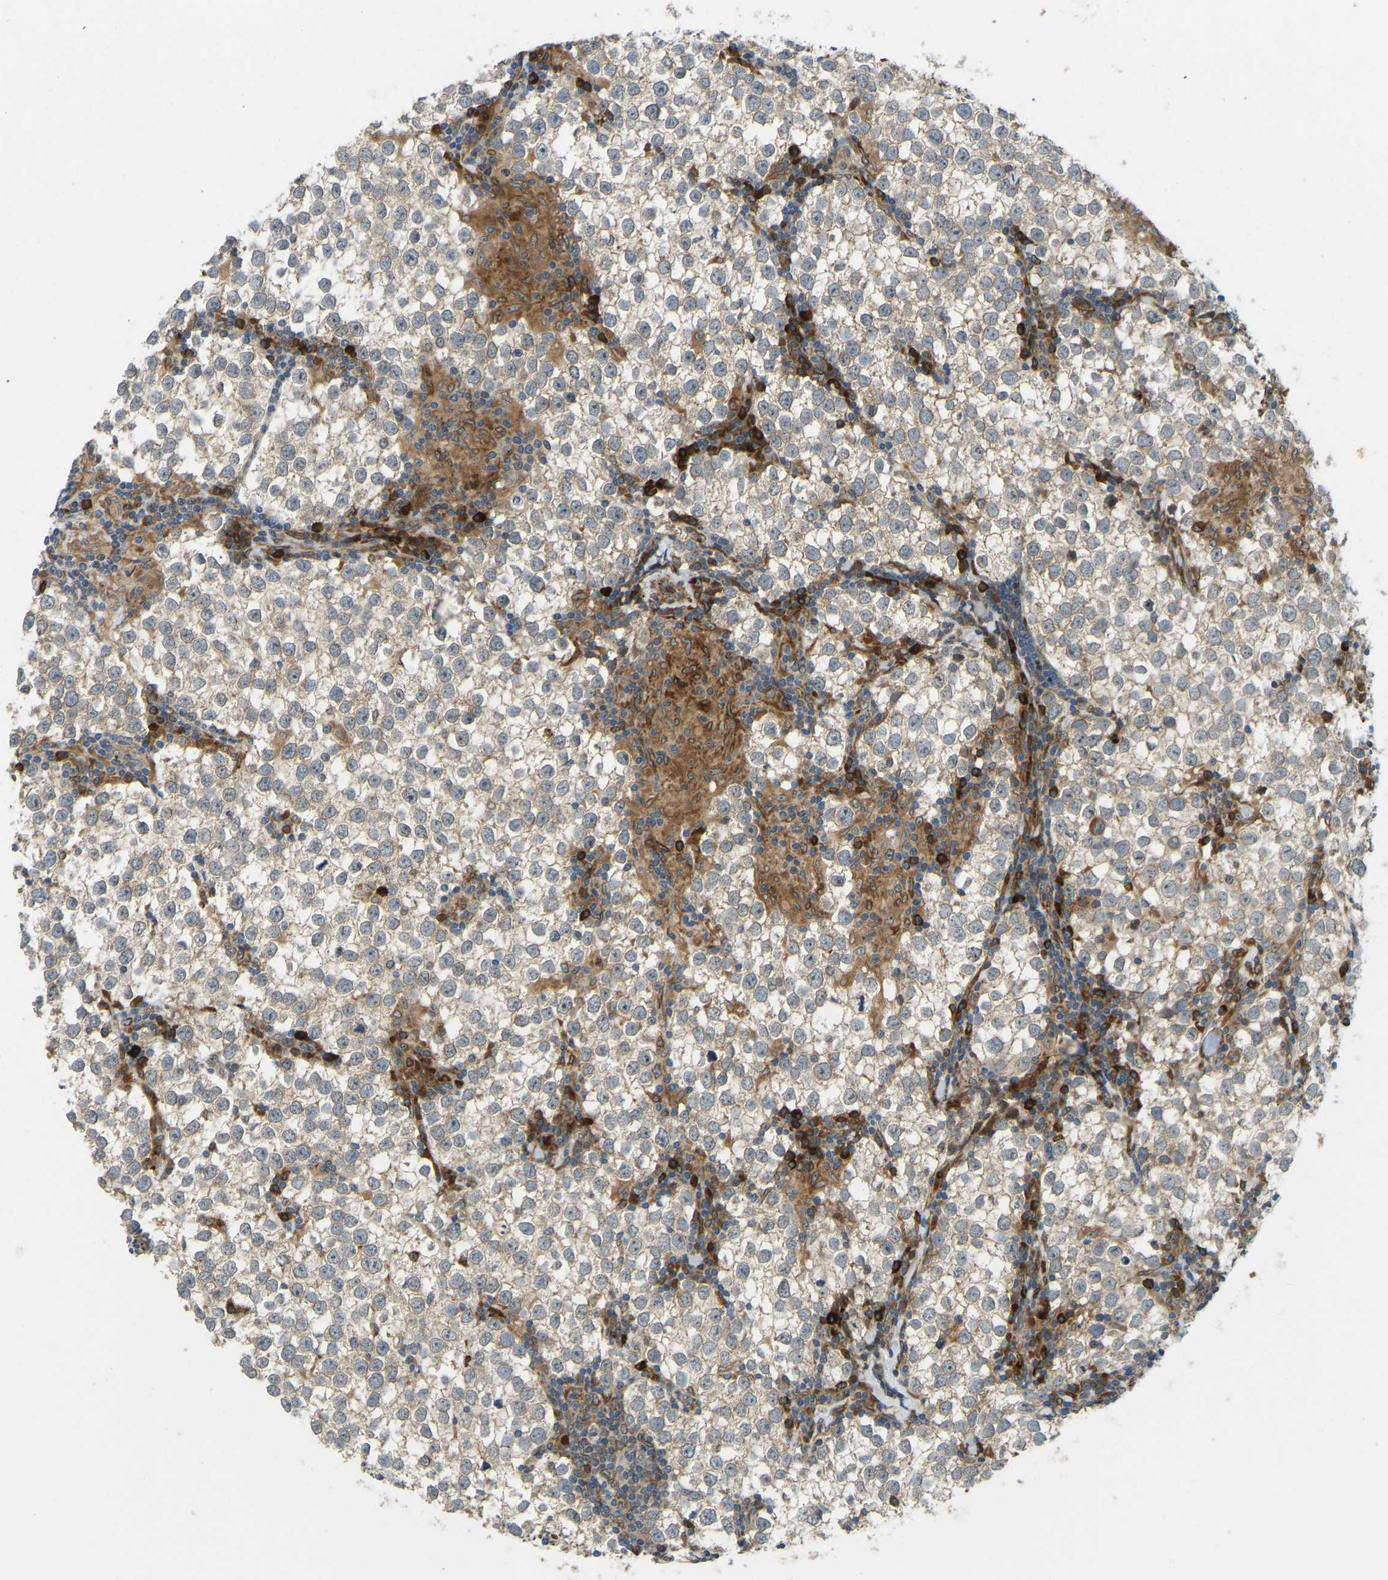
{"staining": {"intensity": "weak", "quantity": ">75%", "location": "cytoplasmic/membranous"}, "tissue": "testis cancer", "cell_type": "Tumor cells", "image_type": "cancer", "snomed": [{"axis": "morphology", "description": "Seminoma, NOS"}, {"axis": "morphology", "description": "Carcinoma, Embryonal, NOS"}, {"axis": "topography", "description": "Testis"}], "caption": "Immunohistochemical staining of human testis embryonal carcinoma exhibits low levels of weak cytoplasmic/membranous expression in about >75% of tumor cells. (brown staining indicates protein expression, while blue staining denotes nuclei).", "gene": "OS9", "patient": {"sex": "male", "age": 36}}